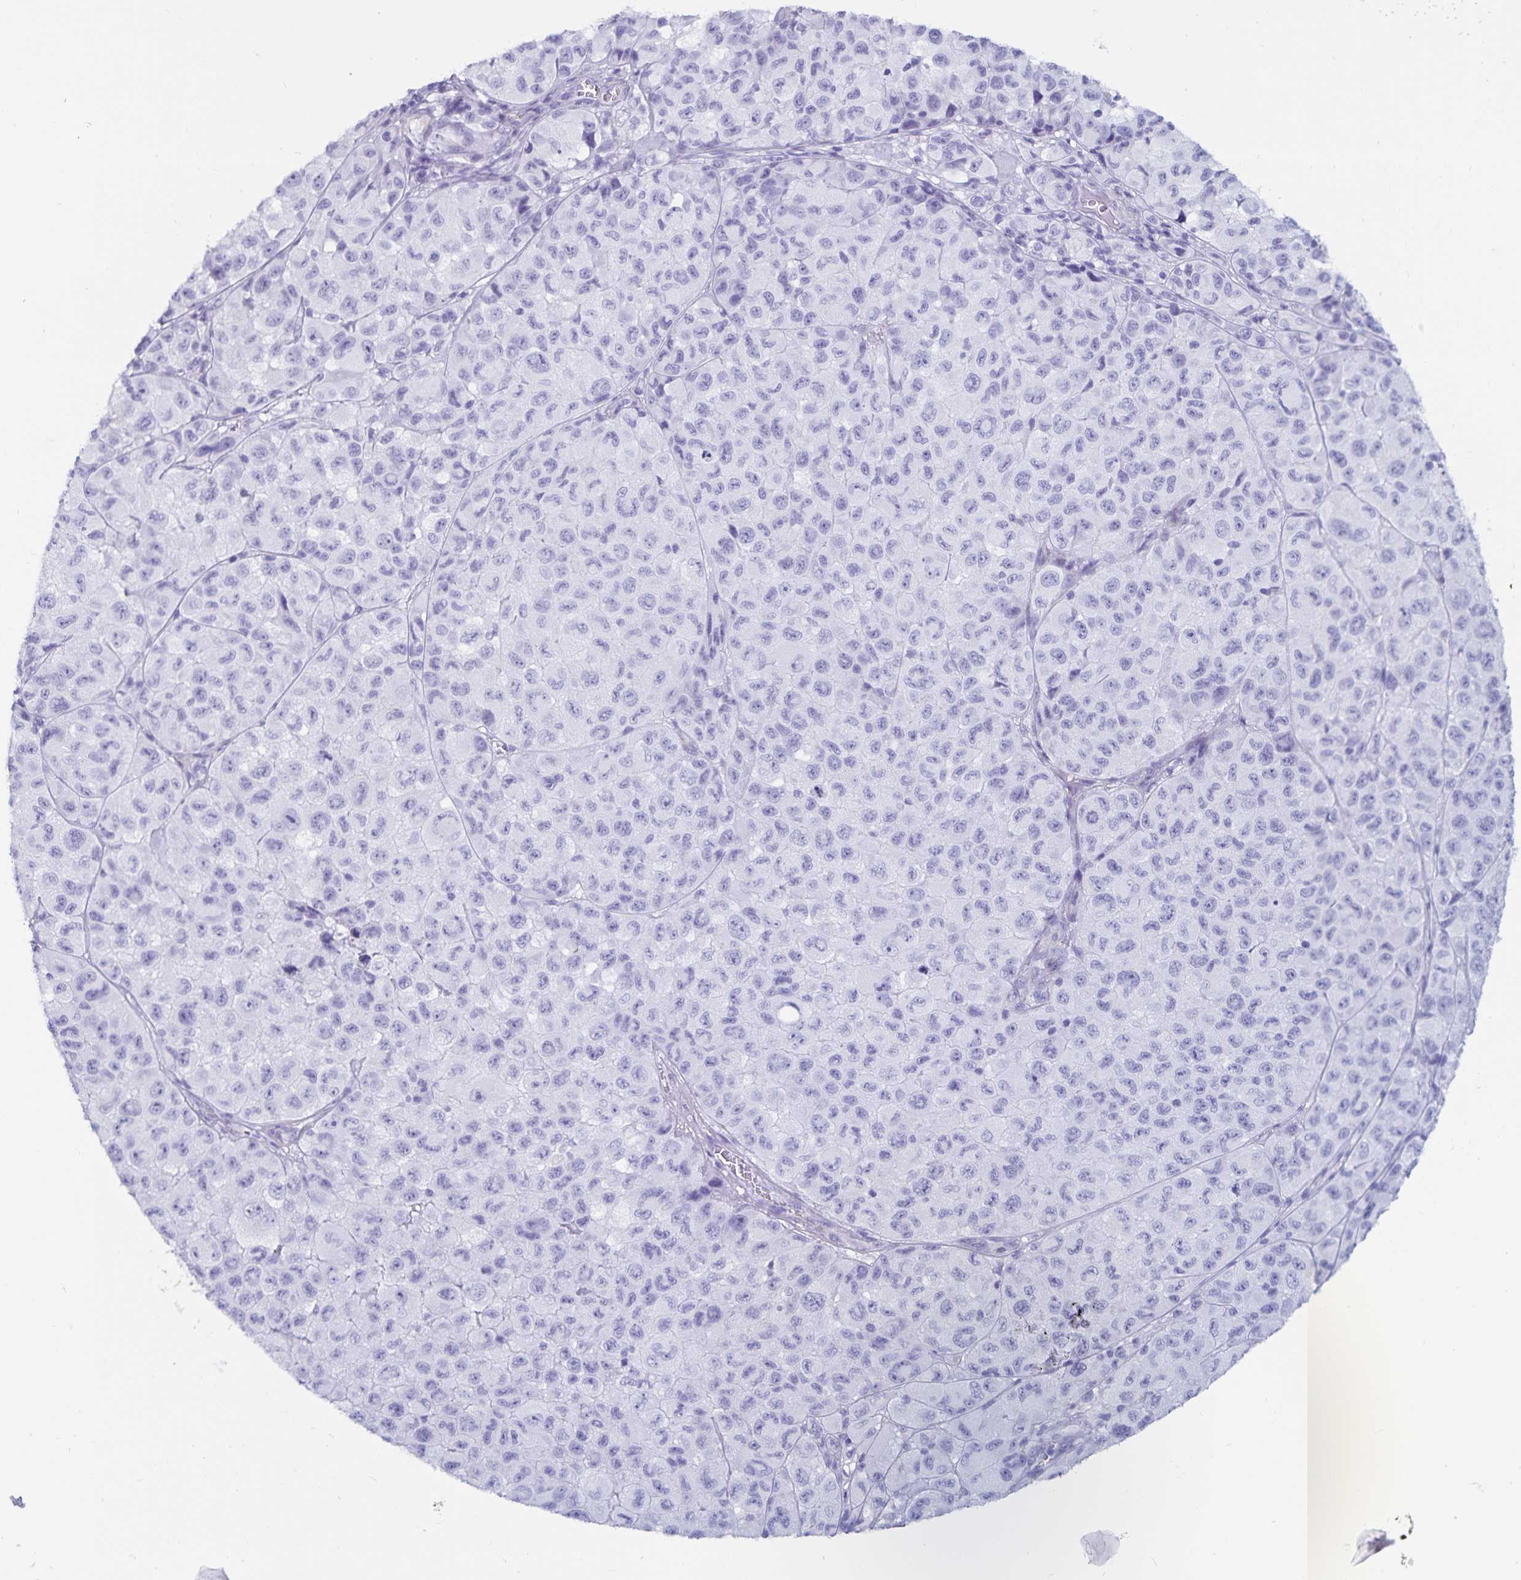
{"staining": {"intensity": "negative", "quantity": "none", "location": "none"}, "tissue": "melanoma", "cell_type": "Tumor cells", "image_type": "cancer", "snomed": [{"axis": "morphology", "description": "Malignant melanoma, NOS"}, {"axis": "topography", "description": "Skin"}], "caption": "A high-resolution photomicrograph shows immunohistochemistry staining of melanoma, which displays no significant staining in tumor cells.", "gene": "GPR137", "patient": {"sex": "male", "age": 93}}